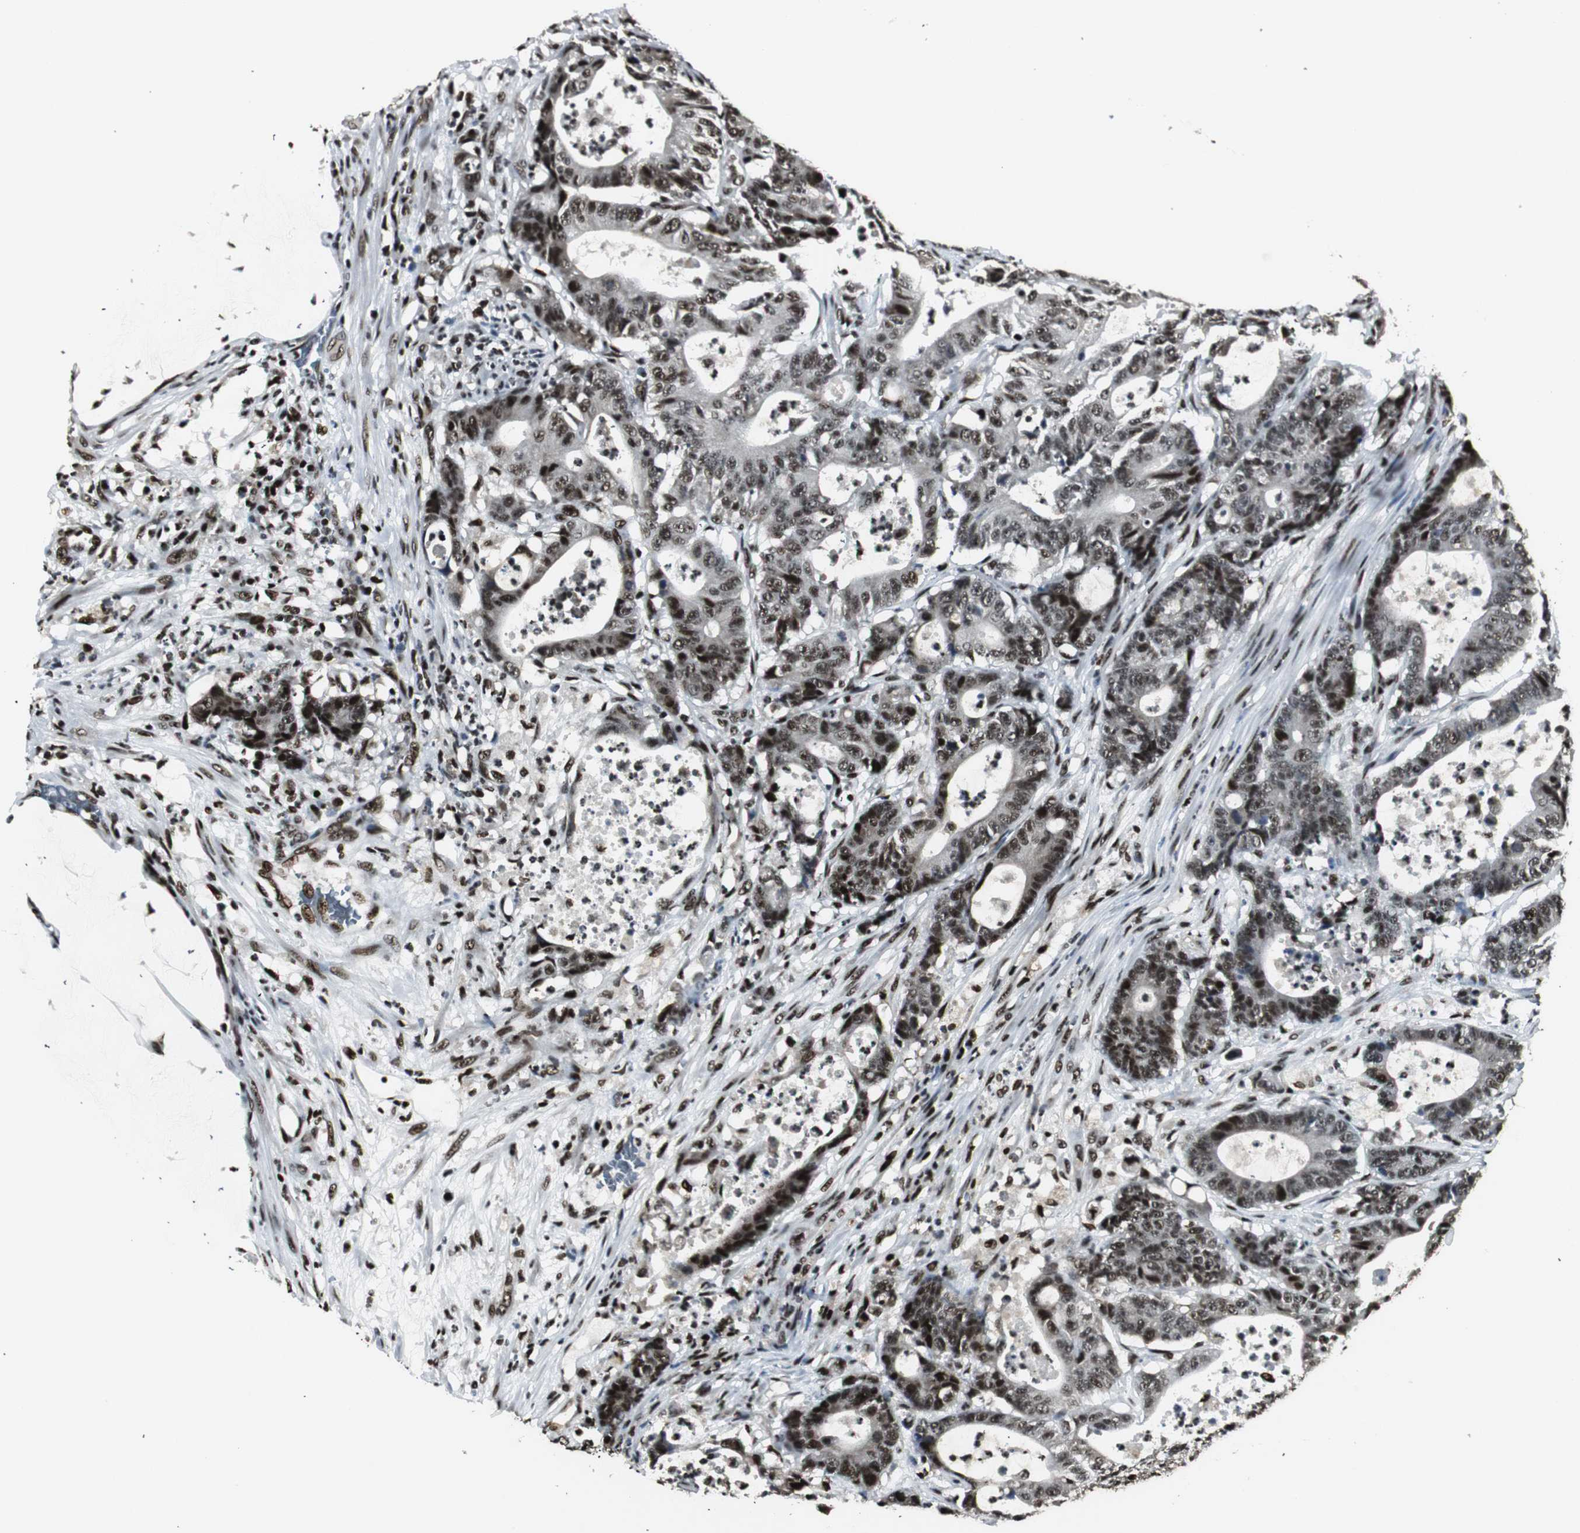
{"staining": {"intensity": "strong", "quantity": ">75%", "location": "nuclear"}, "tissue": "colorectal cancer", "cell_type": "Tumor cells", "image_type": "cancer", "snomed": [{"axis": "morphology", "description": "Adenocarcinoma, NOS"}, {"axis": "topography", "description": "Colon"}], "caption": "Immunohistochemistry (IHC) of human colorectal adenocarcinoma demonstrates high levels of strong nuclear positivity in approximately >75% of tumor cells.", "gene": "PARN", "patient": {"sex": "female", "age": 84}}